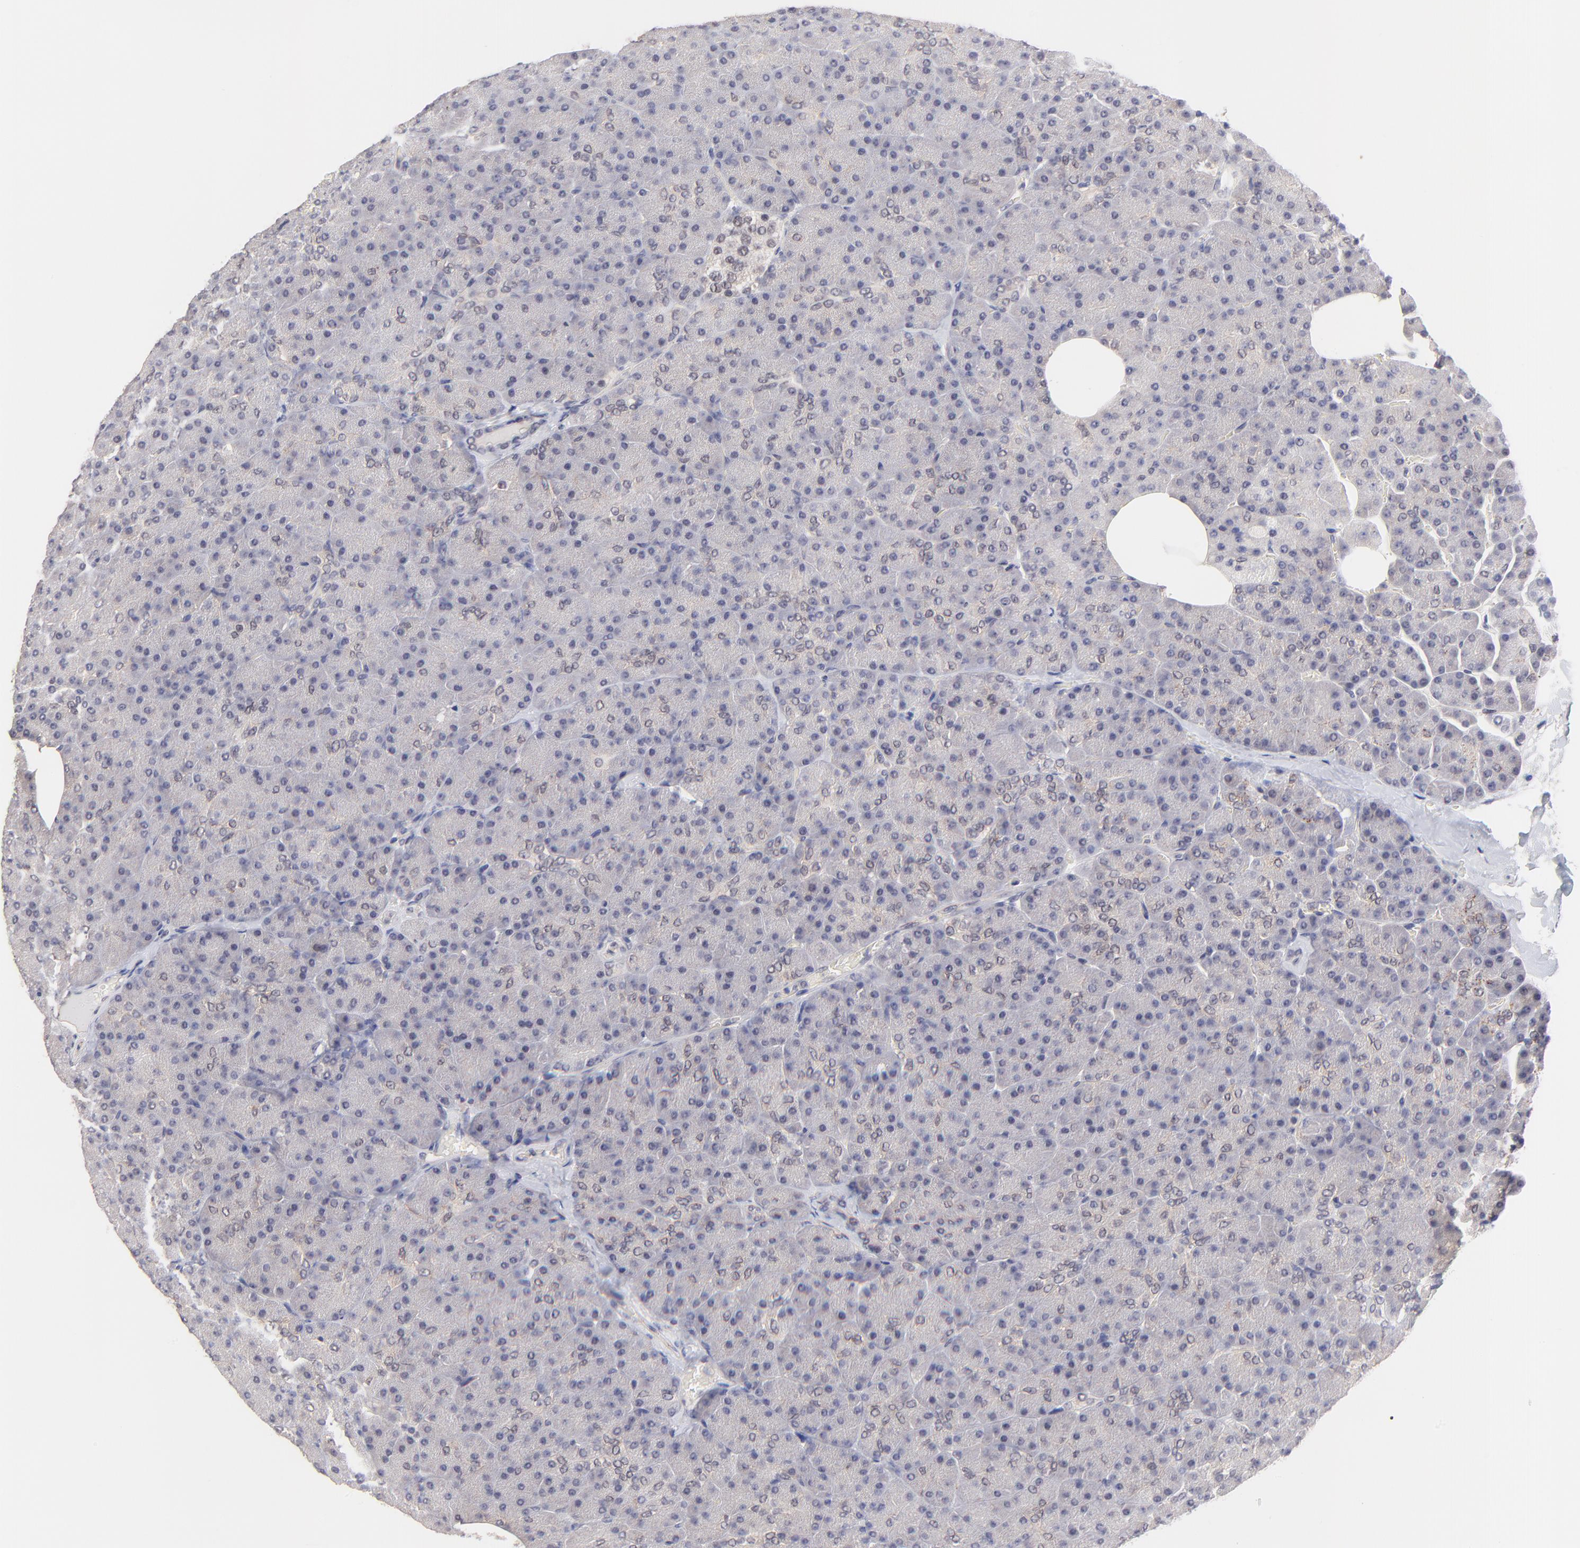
{"staining": {"intensity": "negative", "quantity": "none", "location": "none"}, "tissue": "pancreas", "cell_type": "Exocrine glandular cells", "image_type": "normal", "snomed": [{"axis": "morphology", "description": "Normal tissue, NOS"}, {"axis": "topography", "description": "Pancreas"}], "caption": "Pancreas stained for a protein using immunohistochemistry displays no staining exocrine glandular cells.", "gene": "ZNF747", "patient": {"sex": "female", "age": 35}}